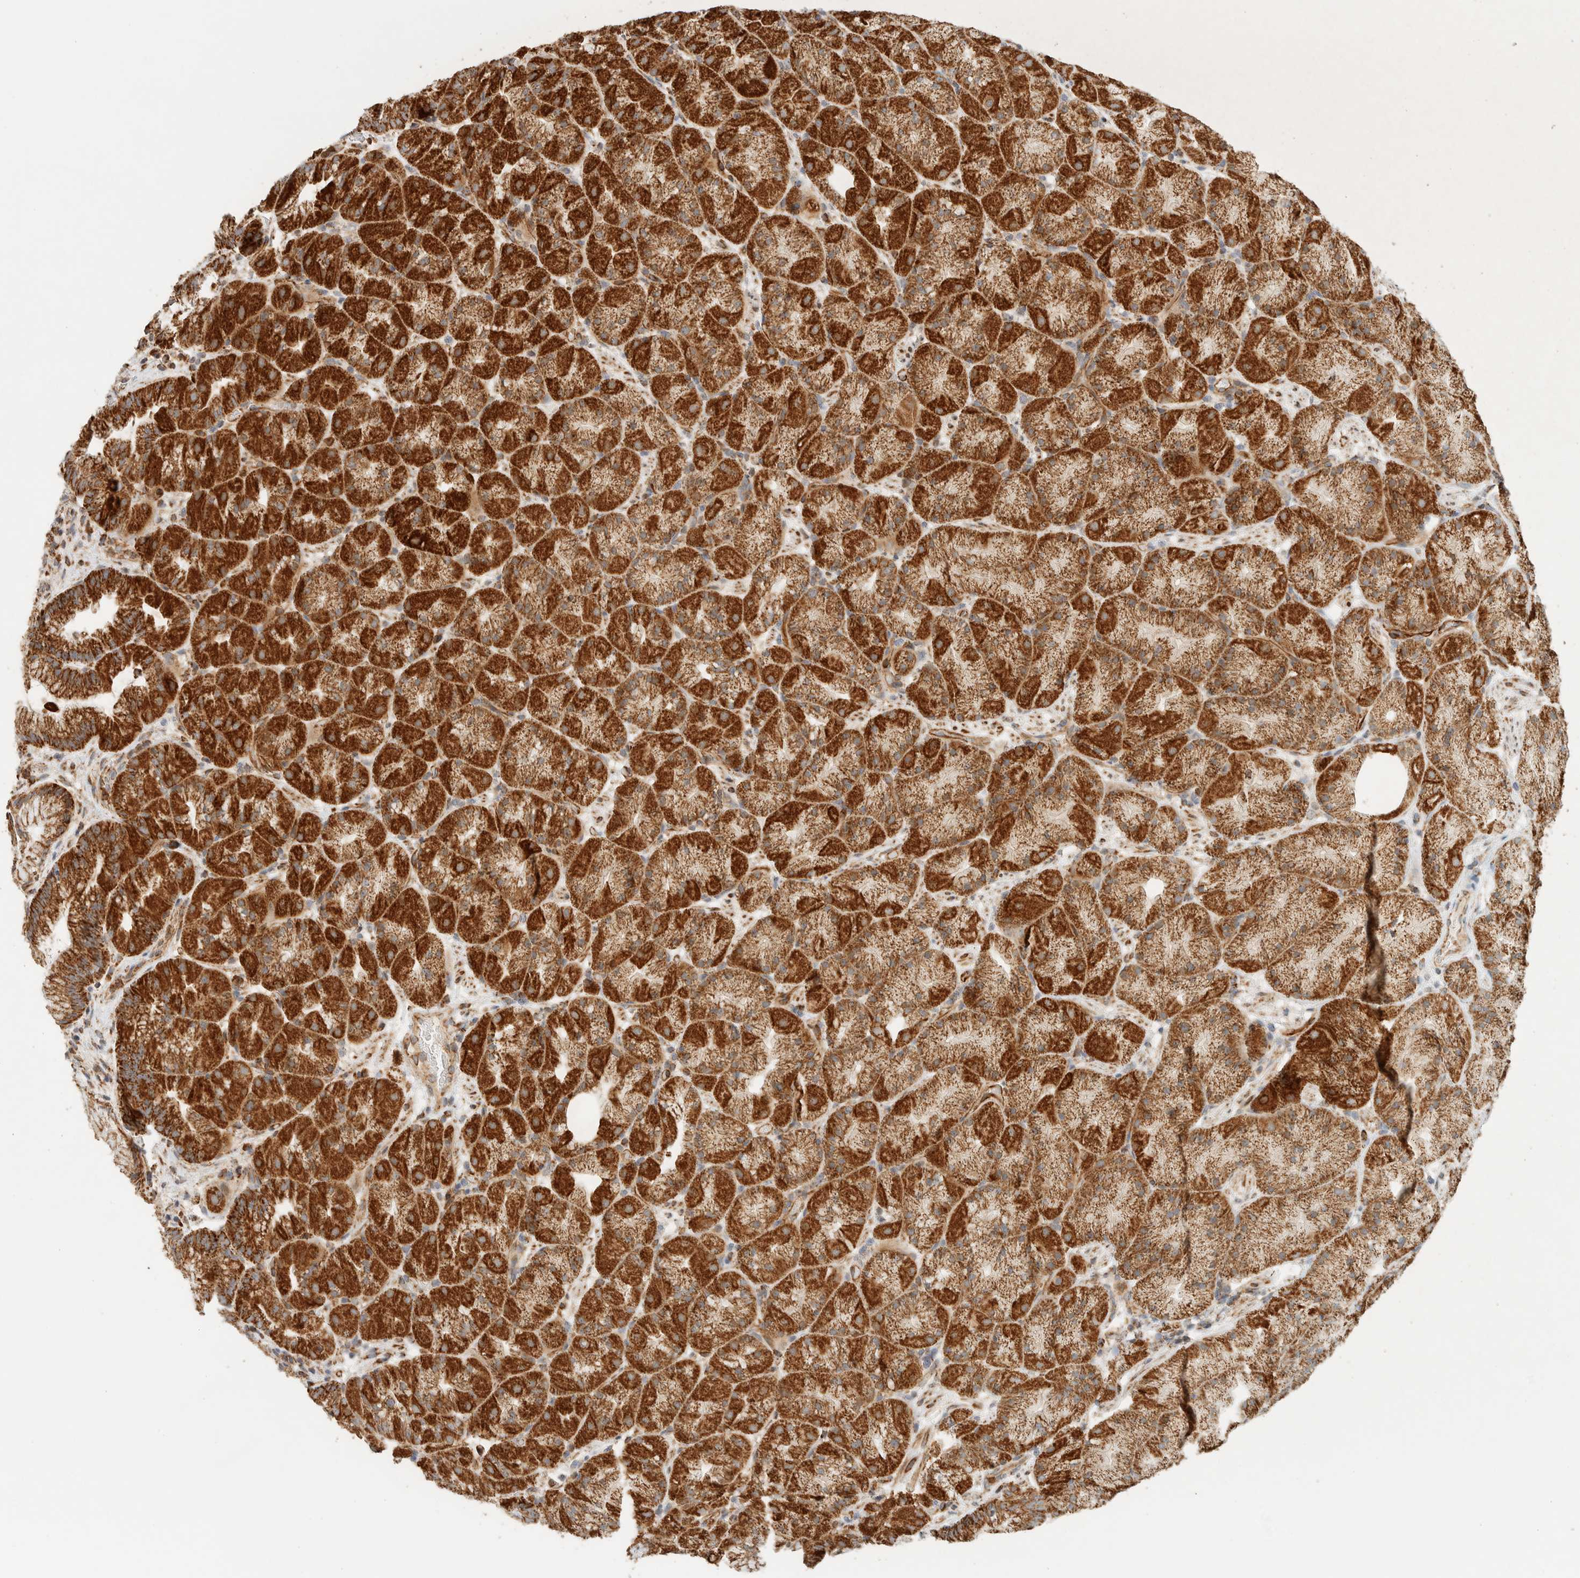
{"staining": {"intensity": "strong", "quantity": ">75%", "location": "cytoplasmic/membranous"}, "tissue": "stomach", "cell_type": "Glandular cells", "image_type": "normal", "snomed": [{"axis": "morphology", "description": "Normal tissue, NOS"}, {"axis": "topography", "description": "Stomach, upper"}, {"axis": "topography", "description": "Stomach"}], "caption": "Protein positivity by immunohistochemistry exhibits strong cytoplasmic/membranous expression in about >75% of glandular cells in normal stomach.", "gene": "KIFAP3", "patient": {"sex": "male", "age": 48}}